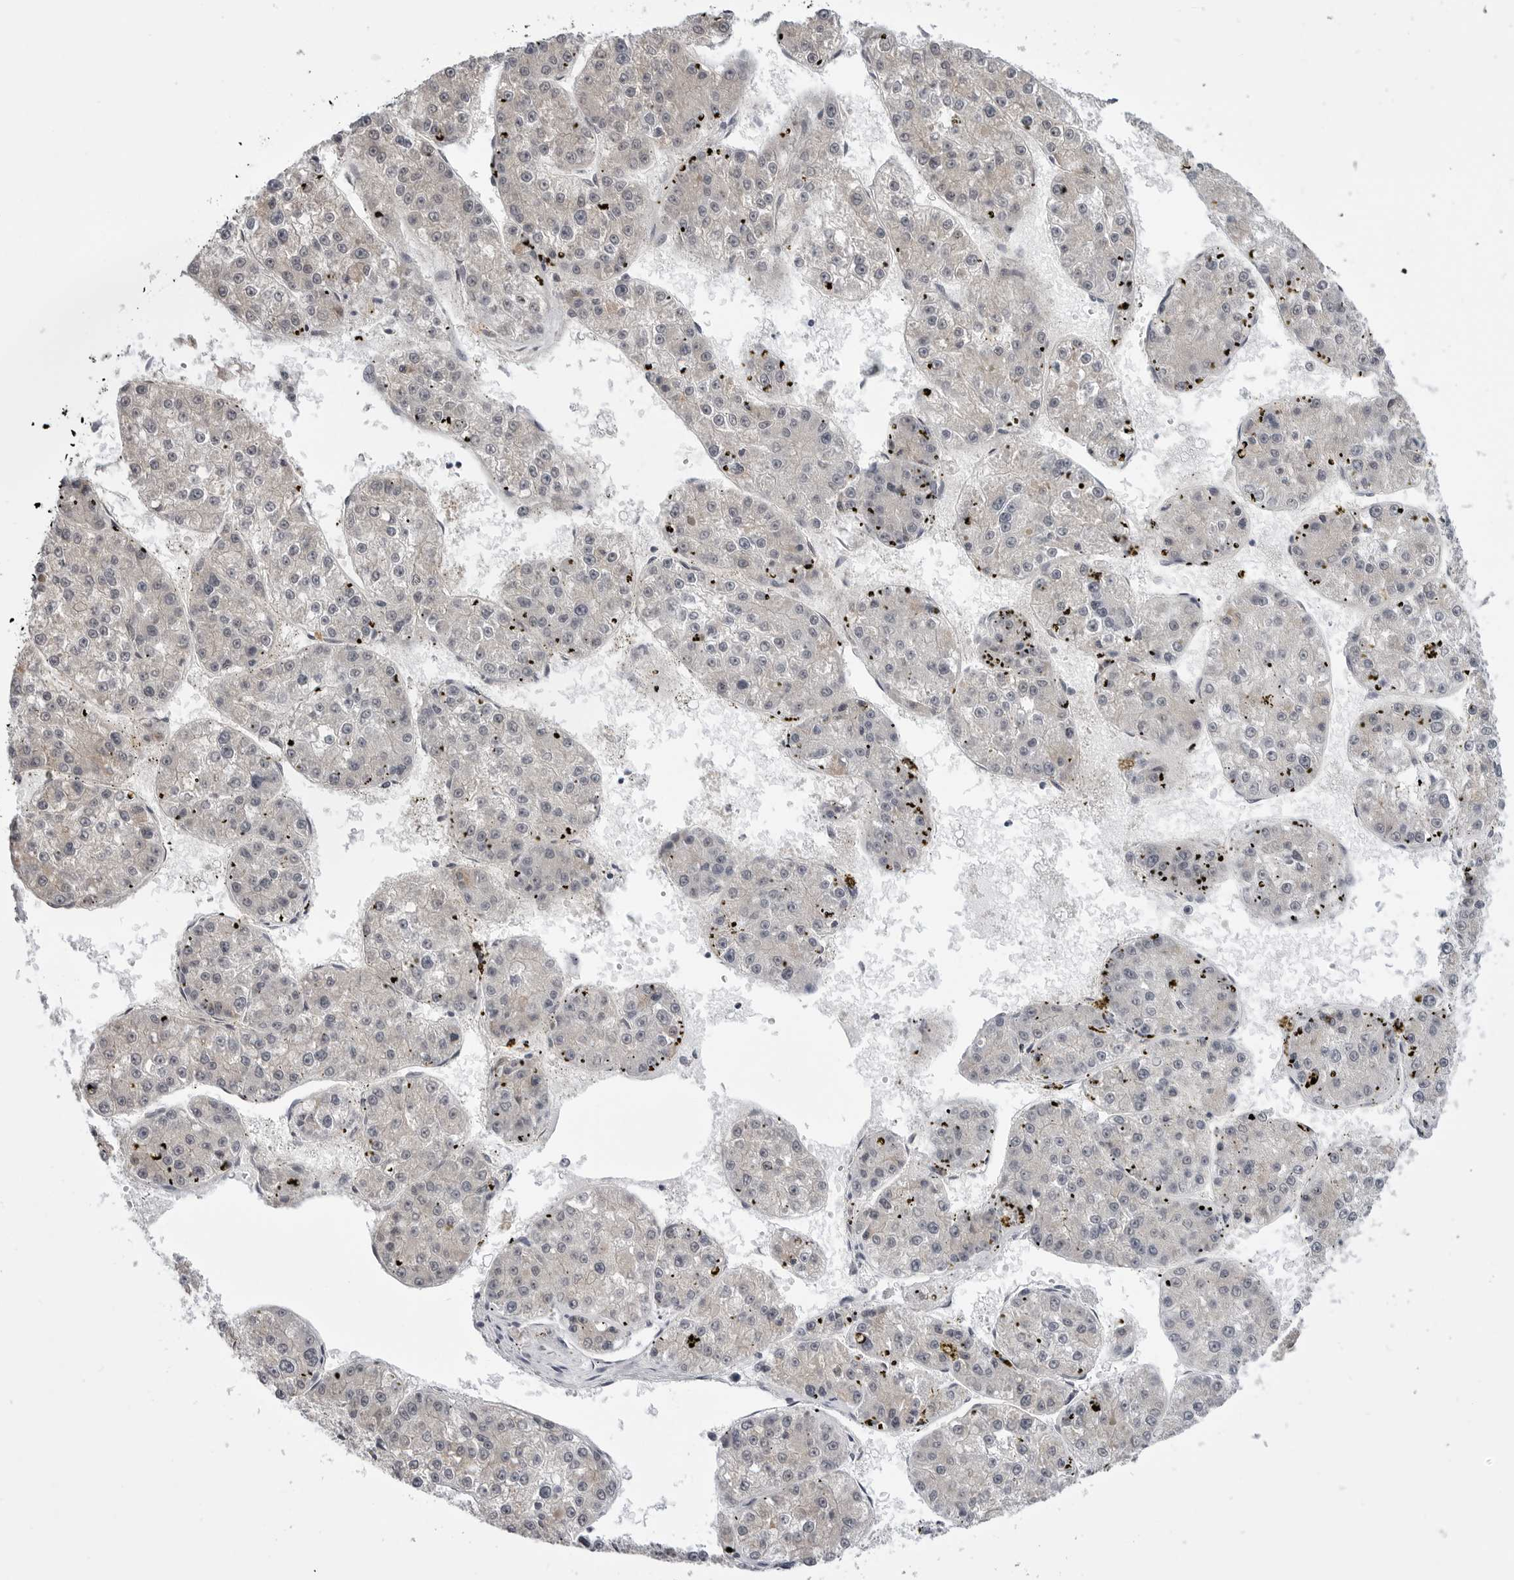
{"staining": {"intensity": "negative", "quantity": "none", "location": "none"}, "tissue": "liver cancer", "cell_type": "Tumor cells", "image_type": "cancer", "snomed": [{"axis": "morphology", "description": "Carcinoma, Hepatocellular, NOS"}, {"axis": "topography", "description": "Liver"}], "caption": "Liver cancer was stained to show a protein in brown. There is no significant positivity in tumor cells. (DAB IHC with hematoxylin counter stain).", "gene": "FH", "patient": {"sex": "female", "age": 73}}